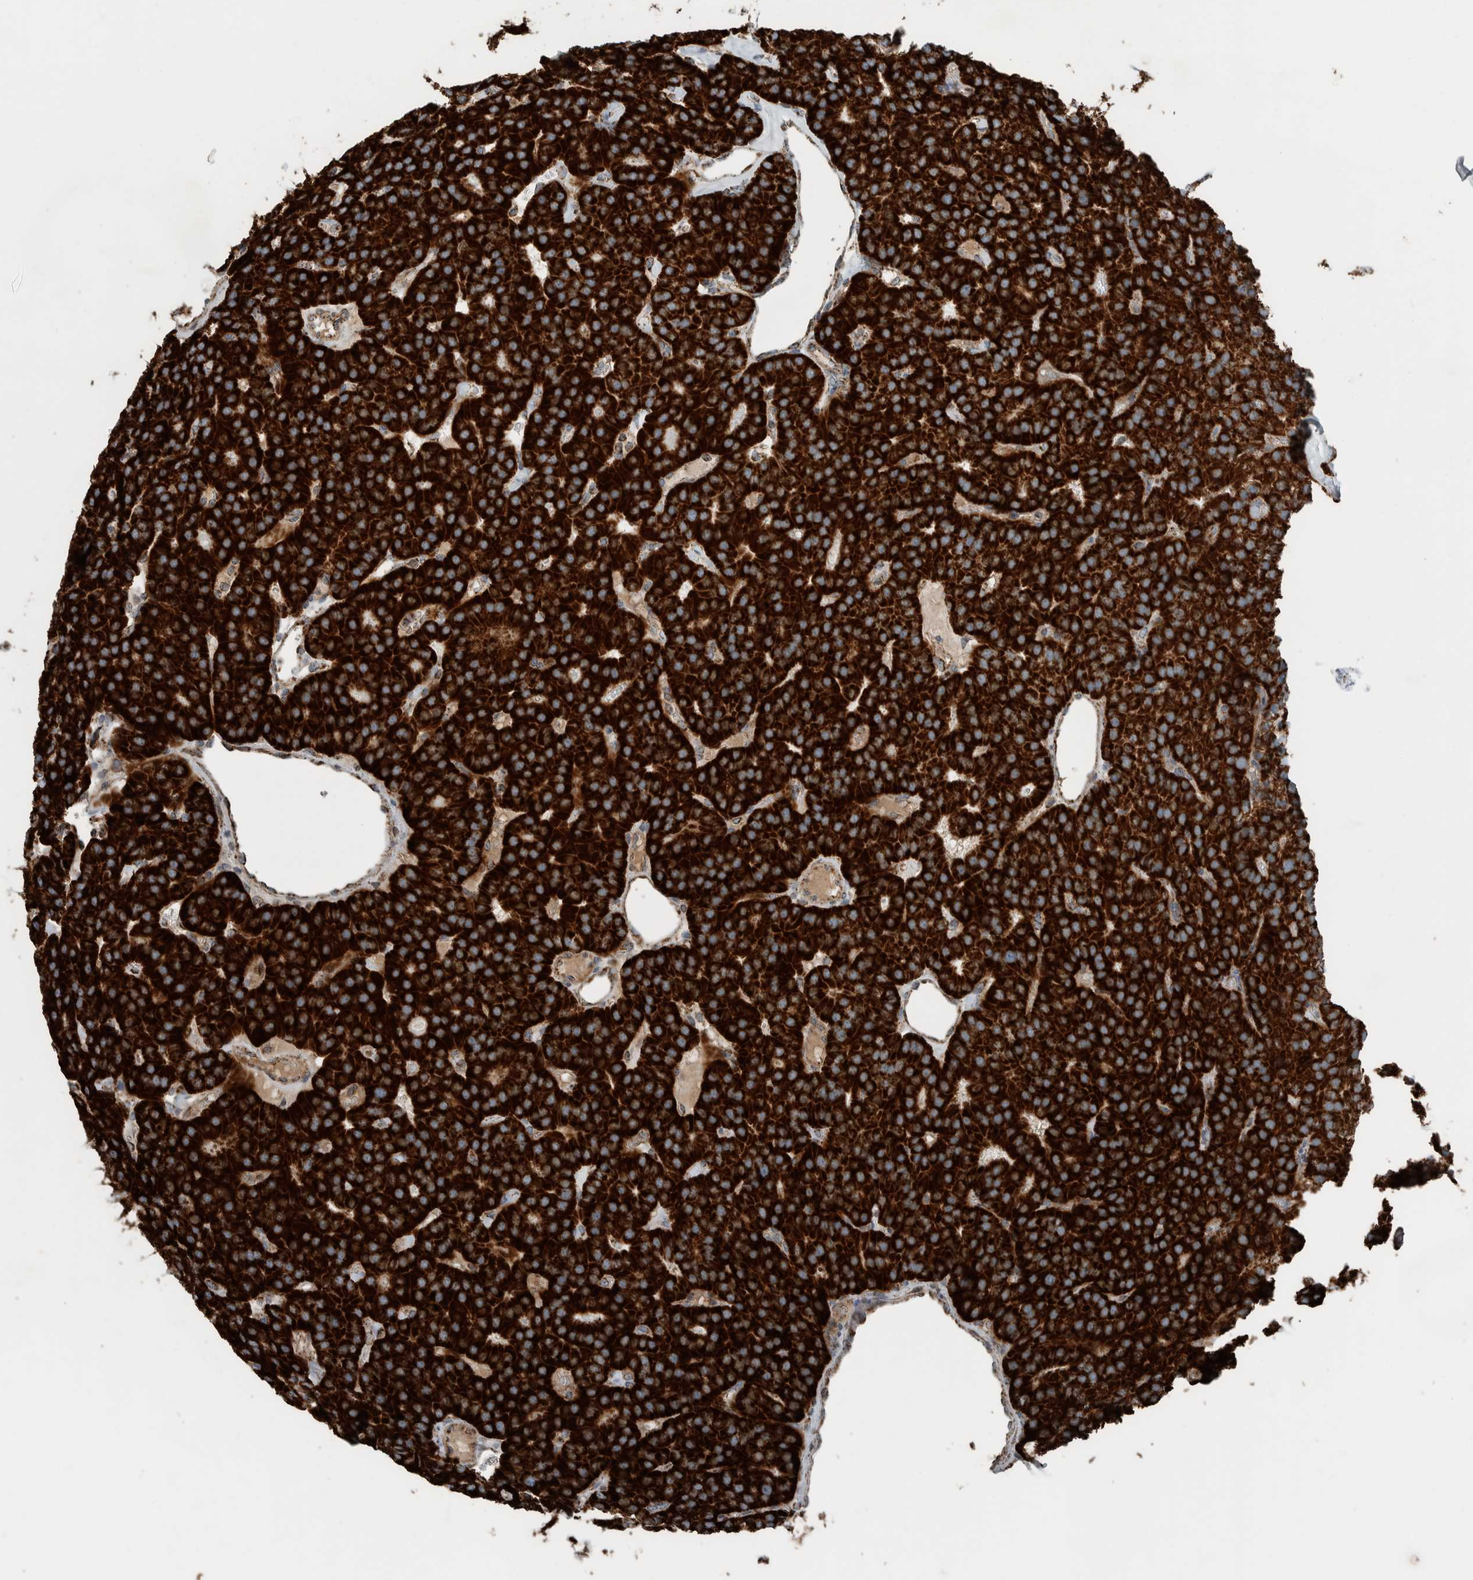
{"staining": {"intensity": "strong", "quantity": ">75%", "location": "cytoplasmic/membranous"}, "tissue": "parathyroid gland", "cell_type": "Glandular cells", "image_type": "normal", "snomed": [{"axis": "morphology", "description": "Normal tissue, NOS"}, {"axis": "morphology", "description": "Adenoma, NOS"}, {"axis": "topography", "description": "Parathyroid gland"}], "caption": "Approximately >75% of glandular cells in benign parathyroid gland display strong cytoplasmic/membranous protein expression as visualized by brown immunohistochemical staining.", "gene": "CNTROB", "patient": {"sex": "female", "age": 86}}